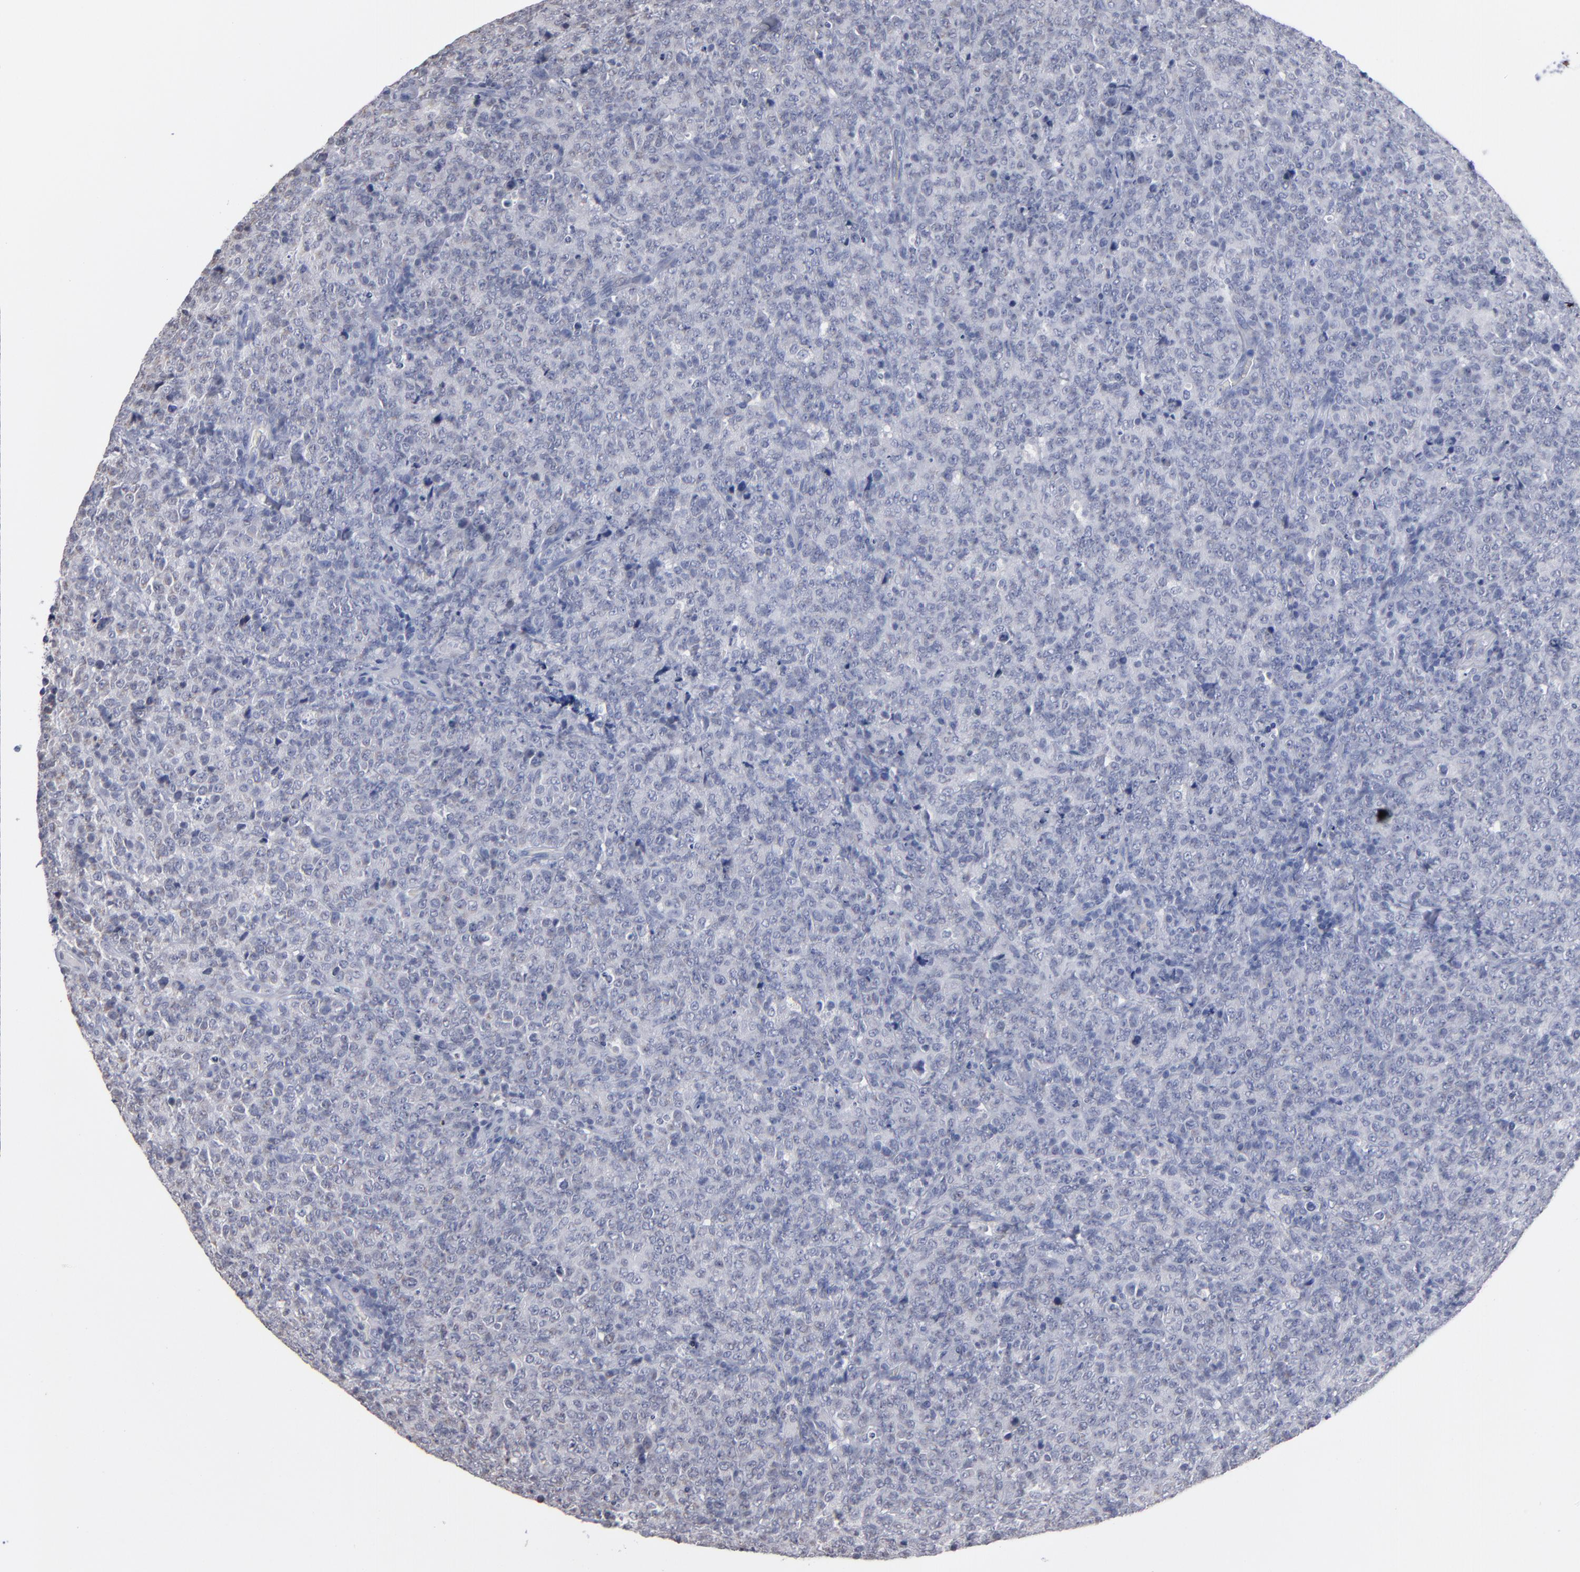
{"staining": {"intensity": "negative", "quantity": "none", "location": "none"}, "tissue": "lymphoma", "cell_type": "Tumor cells", "image_type": "cancer", "snomed": [{"axis": "morphology", "description": "Malignant lymphoma, non-Hodgkin's type, High grade"}, {"axis": "topography", "description": "Tonsil"}], "caption": "This is an immunohistochemistry (IHC) photomicrograph of high-grade malignant lymphoma, non-Hodgkin's type. There is no positivity in tumor cells.", "gene": "RPH3A", "patient": {"sex": "female", "age": 36}}